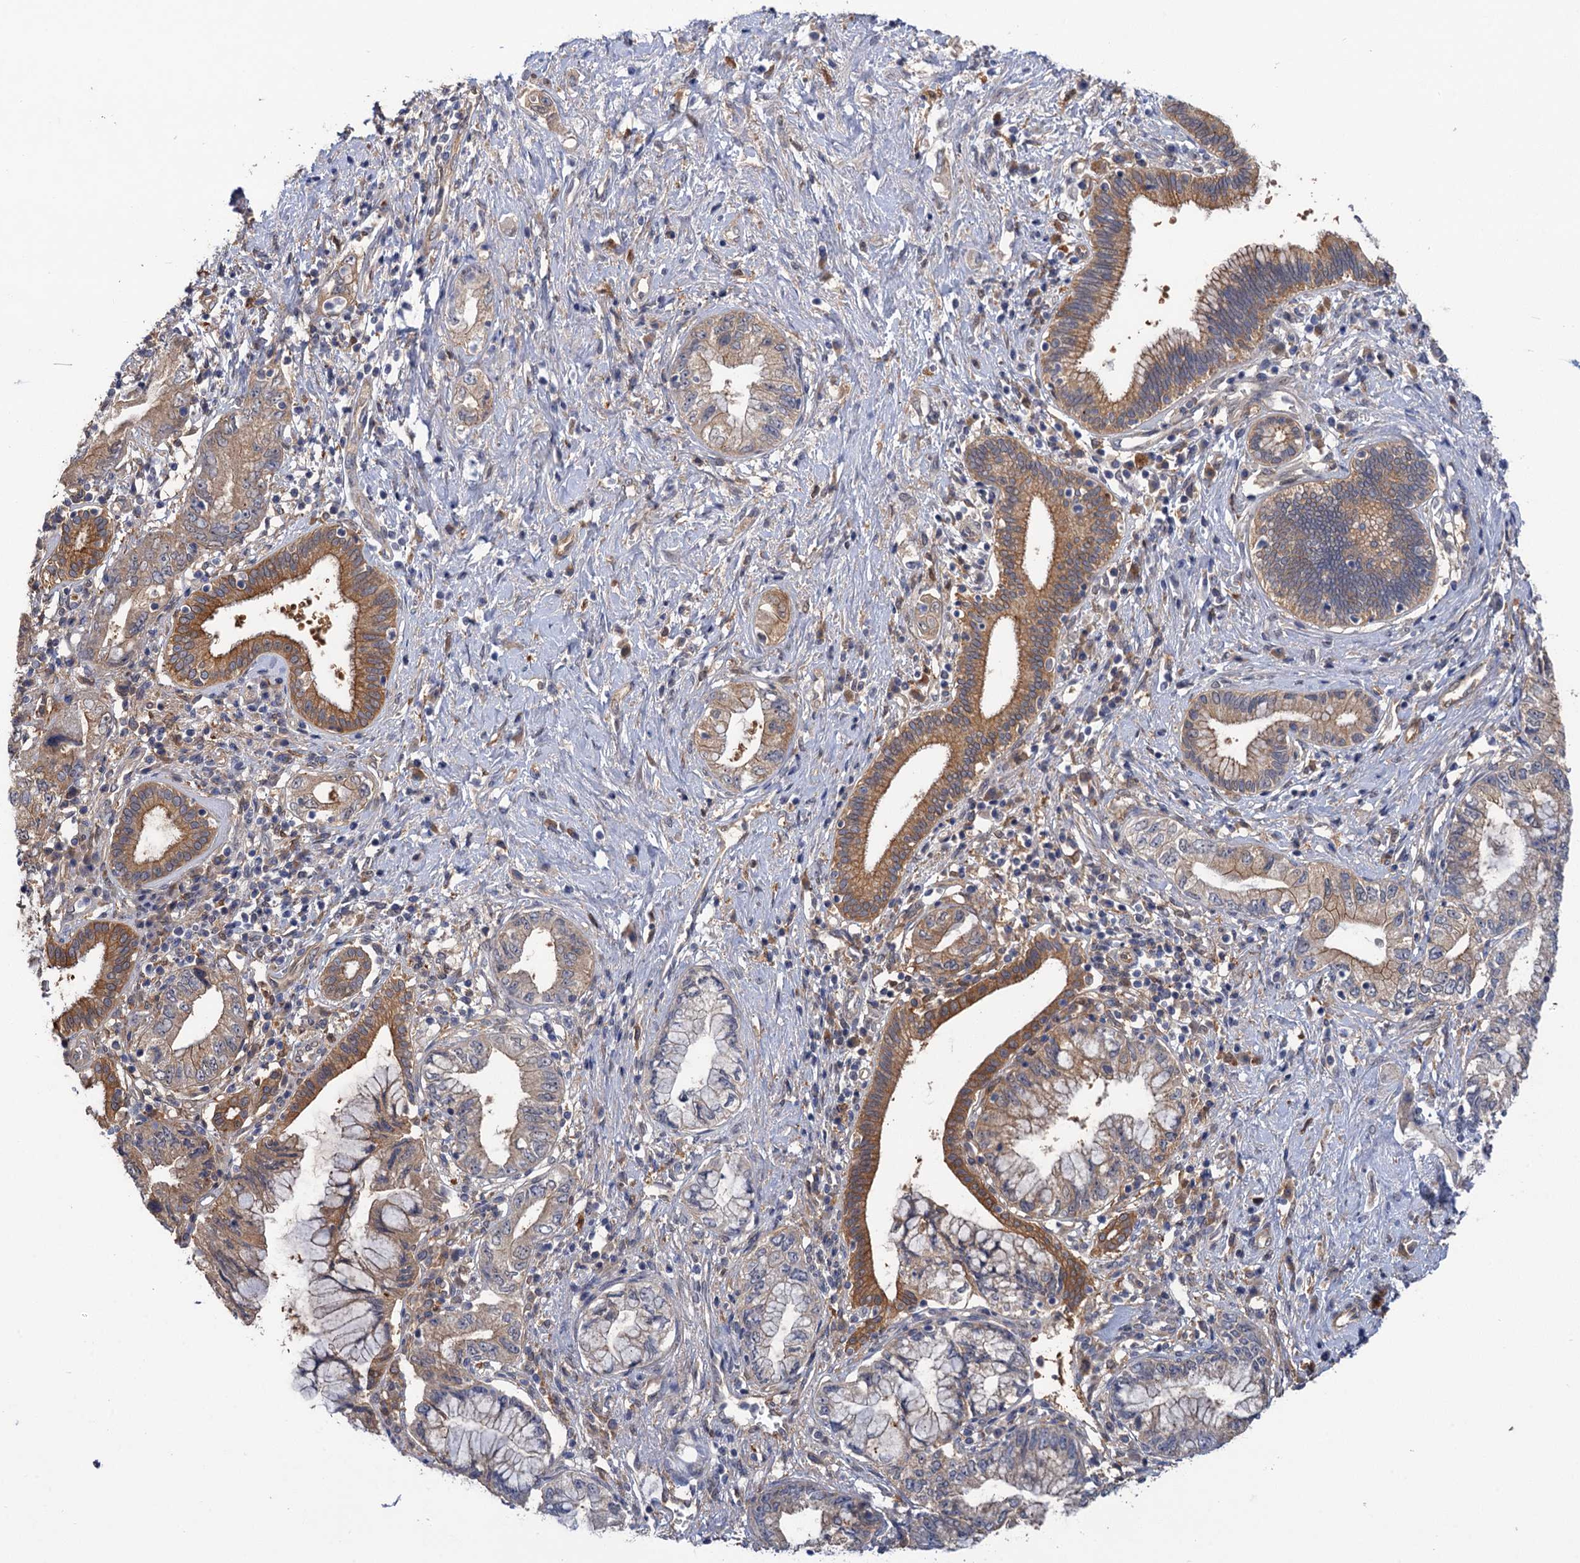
{"staining": {"intensity": "weak", "quantity": "25%-75%", "location": "cytoplasmic/membranous"}, "tissue": "pancreatic cancer", "cell_type": "Tumor cells", "image_type": "cancer", "snomed": [{"axis": "morphology", "description": "Adenocarcinoma, NOS"}, {"axis": "topography", "description": "Pancreas"}], "caption": "This is a histology image of immunohistochemistry (IHC) staining of pancreatic cancer, which shows weak staining in the cytoplasmic/membranous of tumor cells.", "gene": "NEK8", "patient": {"sex": "female", "age": 73}}